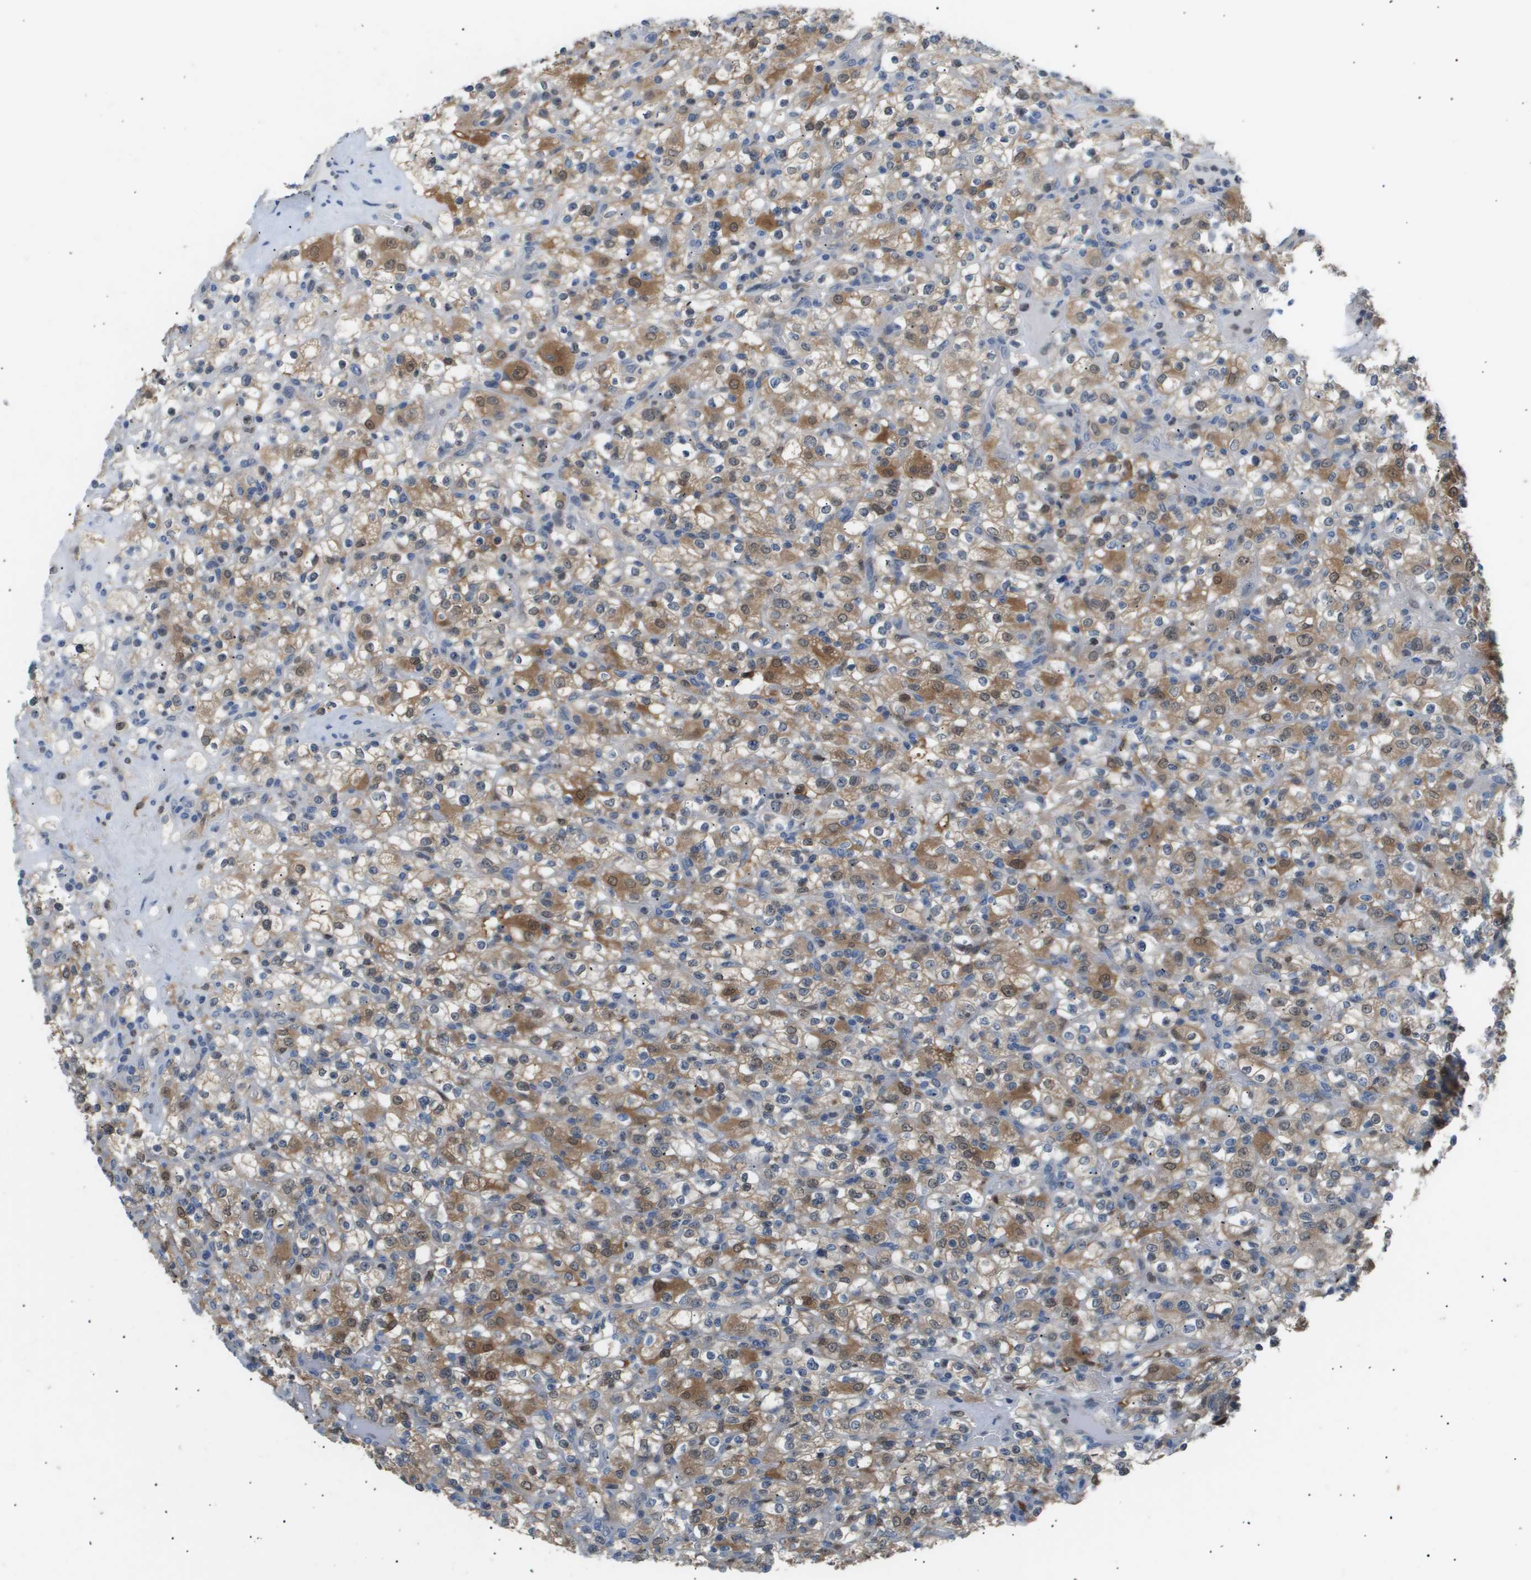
{"staining": {"intensity": "moderate", "quantity": ">75%", "location": "cytoplasmic/membranous,nuclear"}, "tissue": "renal cancer", "cell_type": "Tumor cells", "image_type": "cancer", "snomed": [{"axis": "morphology", "description": "Normal tissue, NOS"}, {"axis": "morphology", "description": "Adenocarcinoma, NOS"}, {"axis": "topography", "description": "Kidney"}], "caption": "High-power microscopy captured an immunohistochemistry (IHC) histopathology image of adenocarcinoma (renal), revealing moderate cytoplasmic/membranous and nuclear staining in about >75% of tumor cells.", "gene": "AKR1A1", "patient": {"sex": "female", "age": 72}}